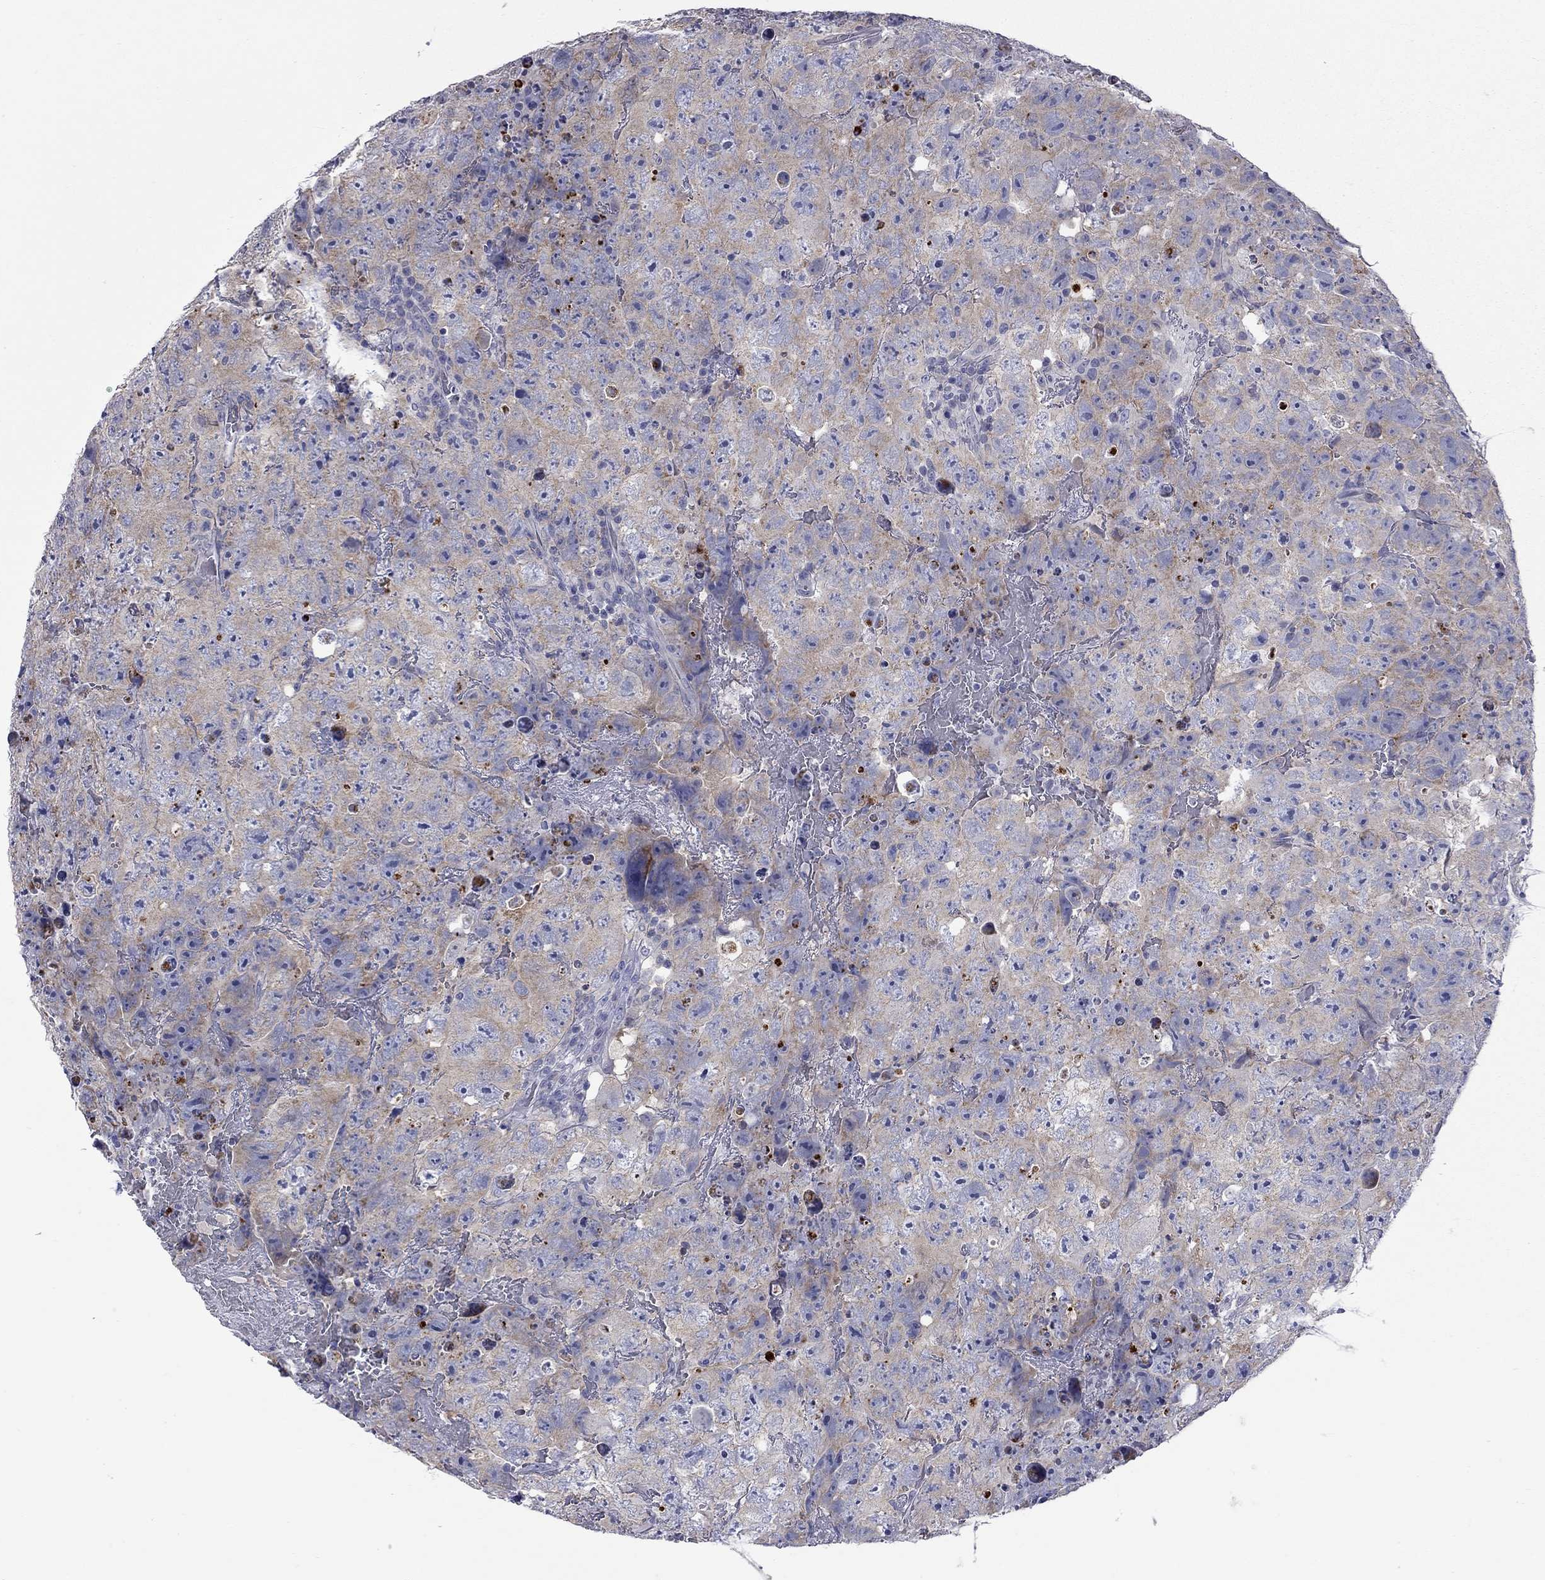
{"staining": {"intensity": "weak", "quantity": ">75%", "location": "cytoplasmic/membranous"}, "tissue": "testis cancer", "cell_type": "Tumor cells", "image_type": "cancer", "snomed": [{"axis": "morphology", "description": "Carcinoma, Embryonal, NOS"}, {"axis": "topography", "description": "Testis"}], "caption": "This micrograph demonstrates IHC staining of human embryonal carcinoma (testis), with low weak cytoplasmic/membranous staining in approximately >75% of tumor cells.", "gene": "ABCB4", "patient": {"sex": "male", "age": 24}}